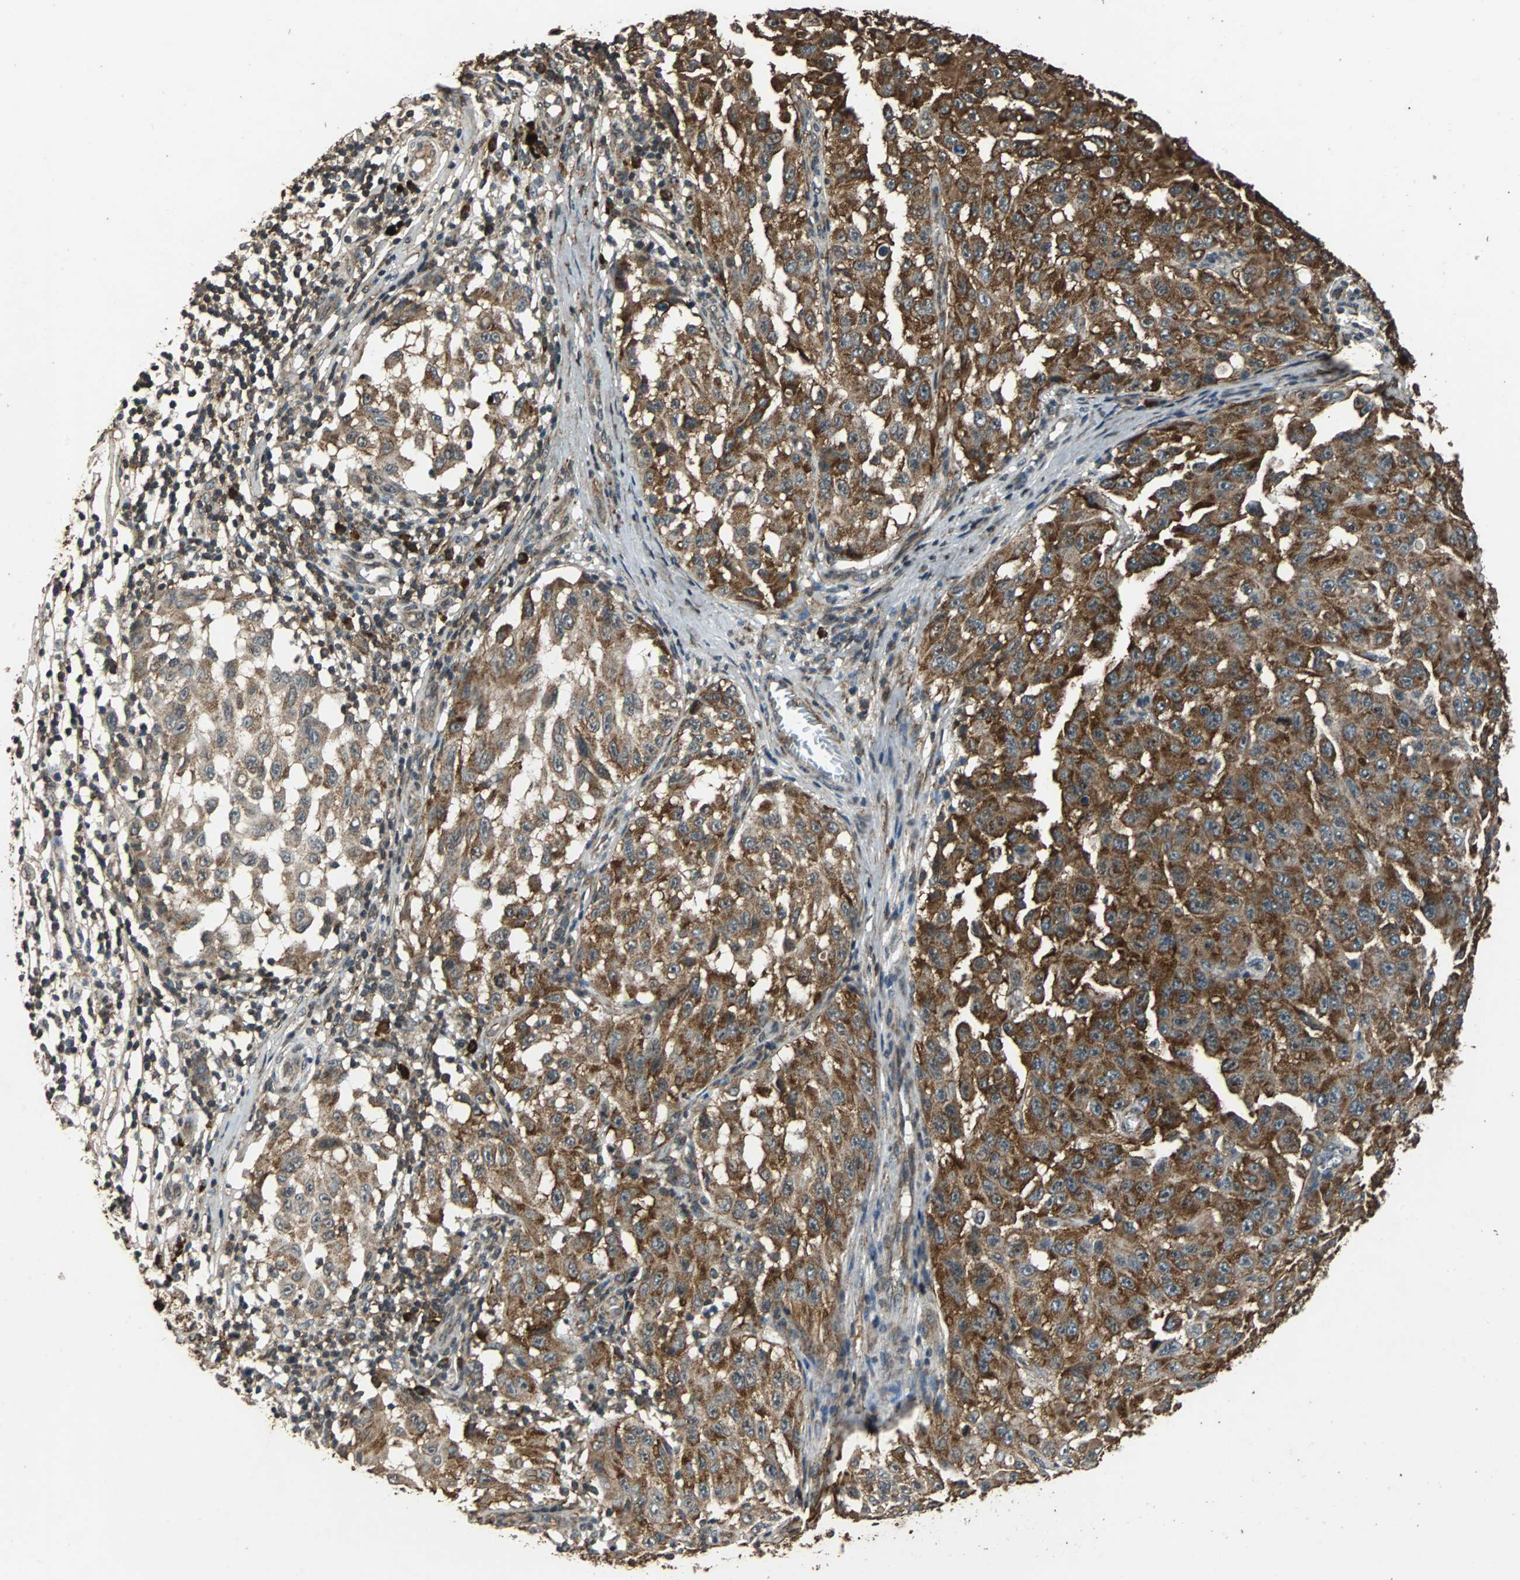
{"staining": {"intensity": "strong", "quantity": ">75%", "location": "cytoplasmic/membranous"}, "tissue": "melanoma", "cell_type": "Tumor cells", "image_type": "cancer", "snomed": [{"axis": "morphology", "description": "Malignant melanoma, NOS"}, {"axis": "topography", "description": "Skin"}], "caption": "Immunohistochemical staining of melanoma shows high levels of strong cytoplasmic/membranous expression in about >75% of tumor cells.", "gene": "NAA10", "patient": {"sex": "male", "age": 30}}